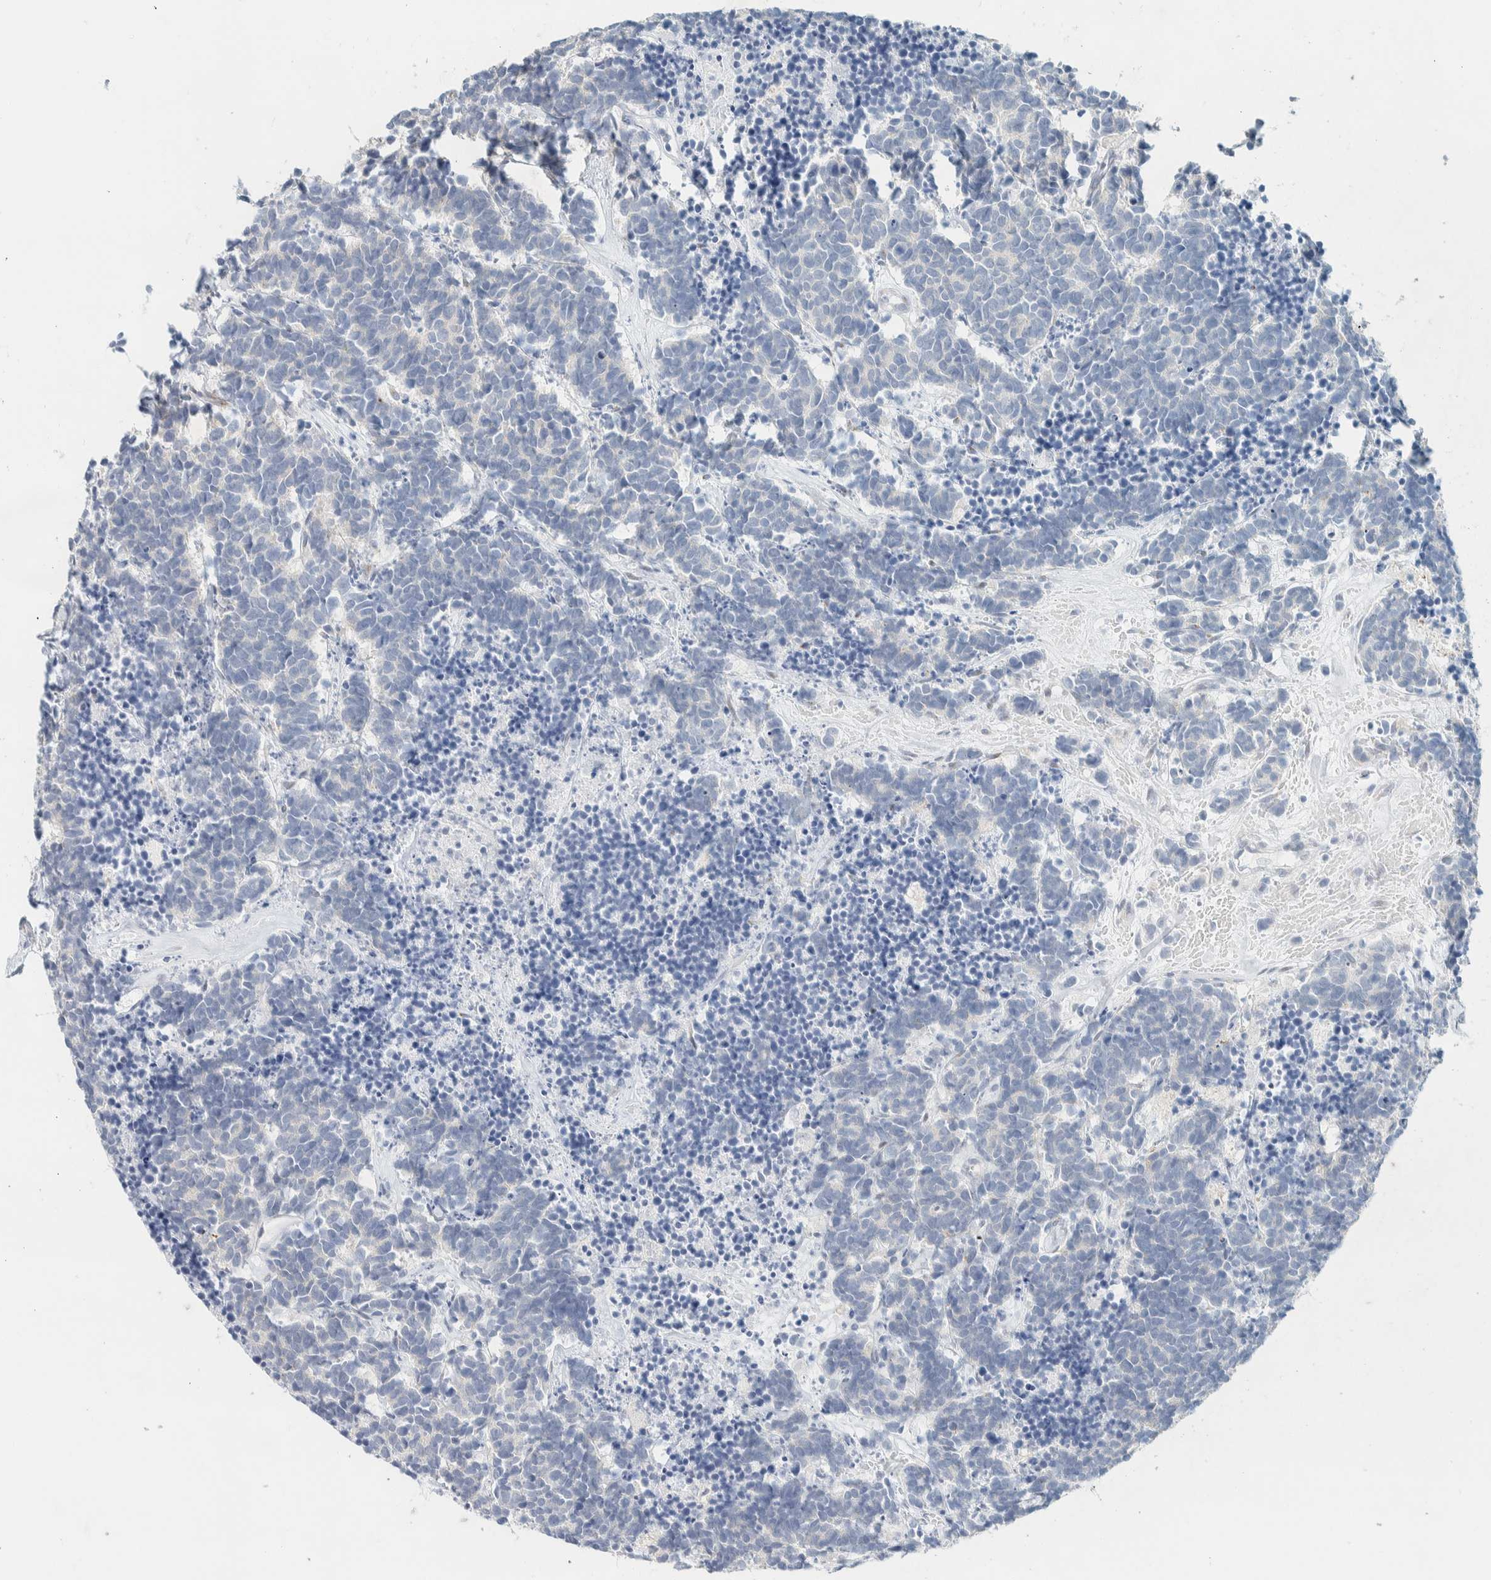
{"staining": {"intensity": "negative", "quantity": "none", "location": "none"}, "tissue": "carcinoid", "cell_type": "Tumor cells", "image_type": "cancer", "snomed": [{"axis": "morphology", "description": "Carcinoma, NOS"}, {"axis": "morphology", "description": "Carcinoid, malignant, NOS"}, {"axis": "topography", "description": "Urinary bladder"}], "caption": "High magnification brightfield microscopy of carcinoma stained with DAB (3,3'-diaminobenzidine) (brown) and counterstained with hematoxylin (blue): tumor cells show no significant expression.", "gene": "SPNS3", "patient": {"sex": "male", "age": 57}}